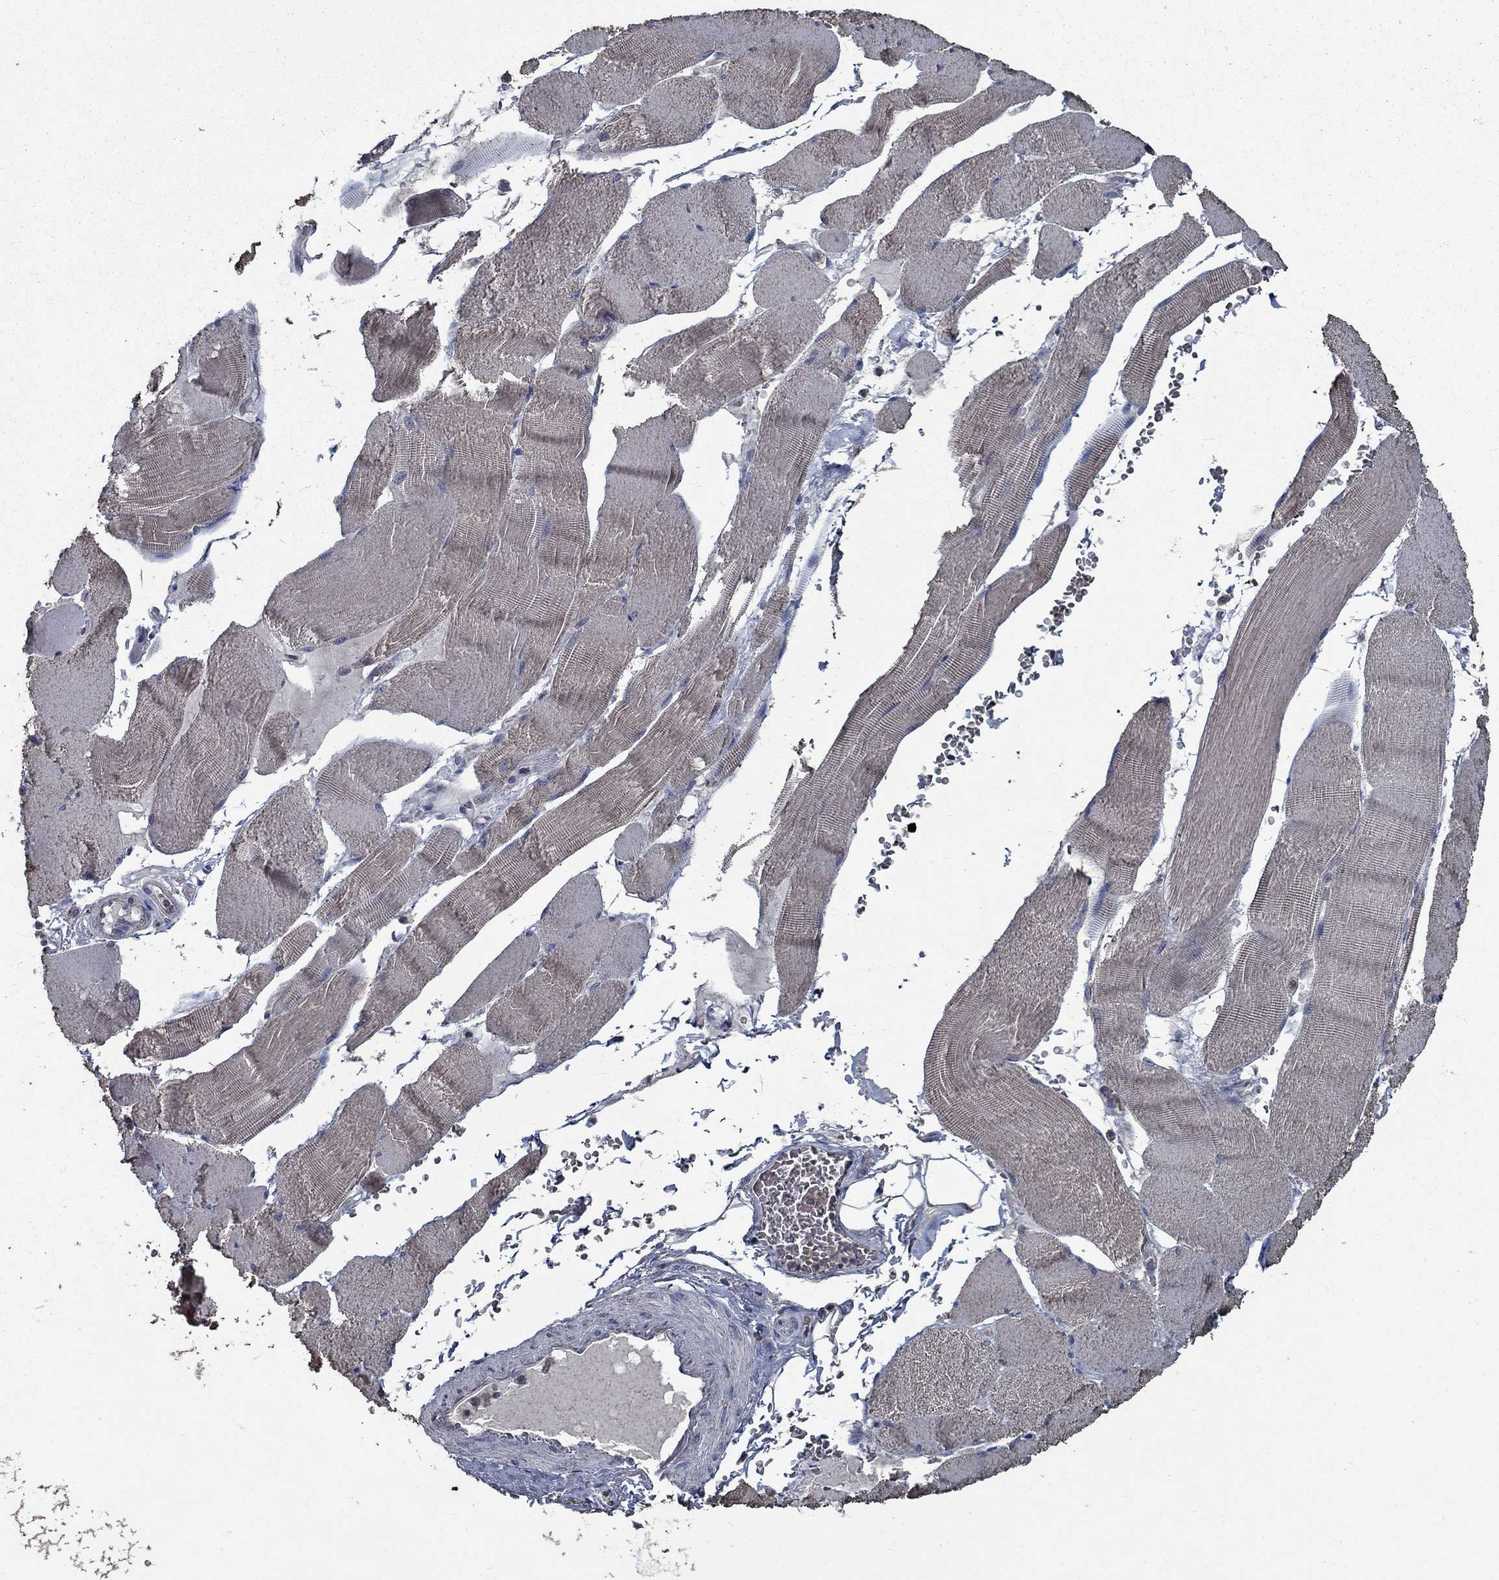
{"staining": {"intensity": "negative", "quantity": "none", "location": "none"}, "tissue": "skeletal muscle", "cell_type": "Myocytes", "image_type": "normal", "snomed": [{"axis": "morphology", "description": "Normal tissue, NOS"}, {"axis": "topography", "description": "Skeletal muscle"}], "caption": "DAB (3,3'-diaminobenzidine) immunohistochemical staining of normal skeletal muscle reveals no significant expression in myocytes.", "gene": "SLC44A1", "patient": {"sex": "male", "age": 56}}